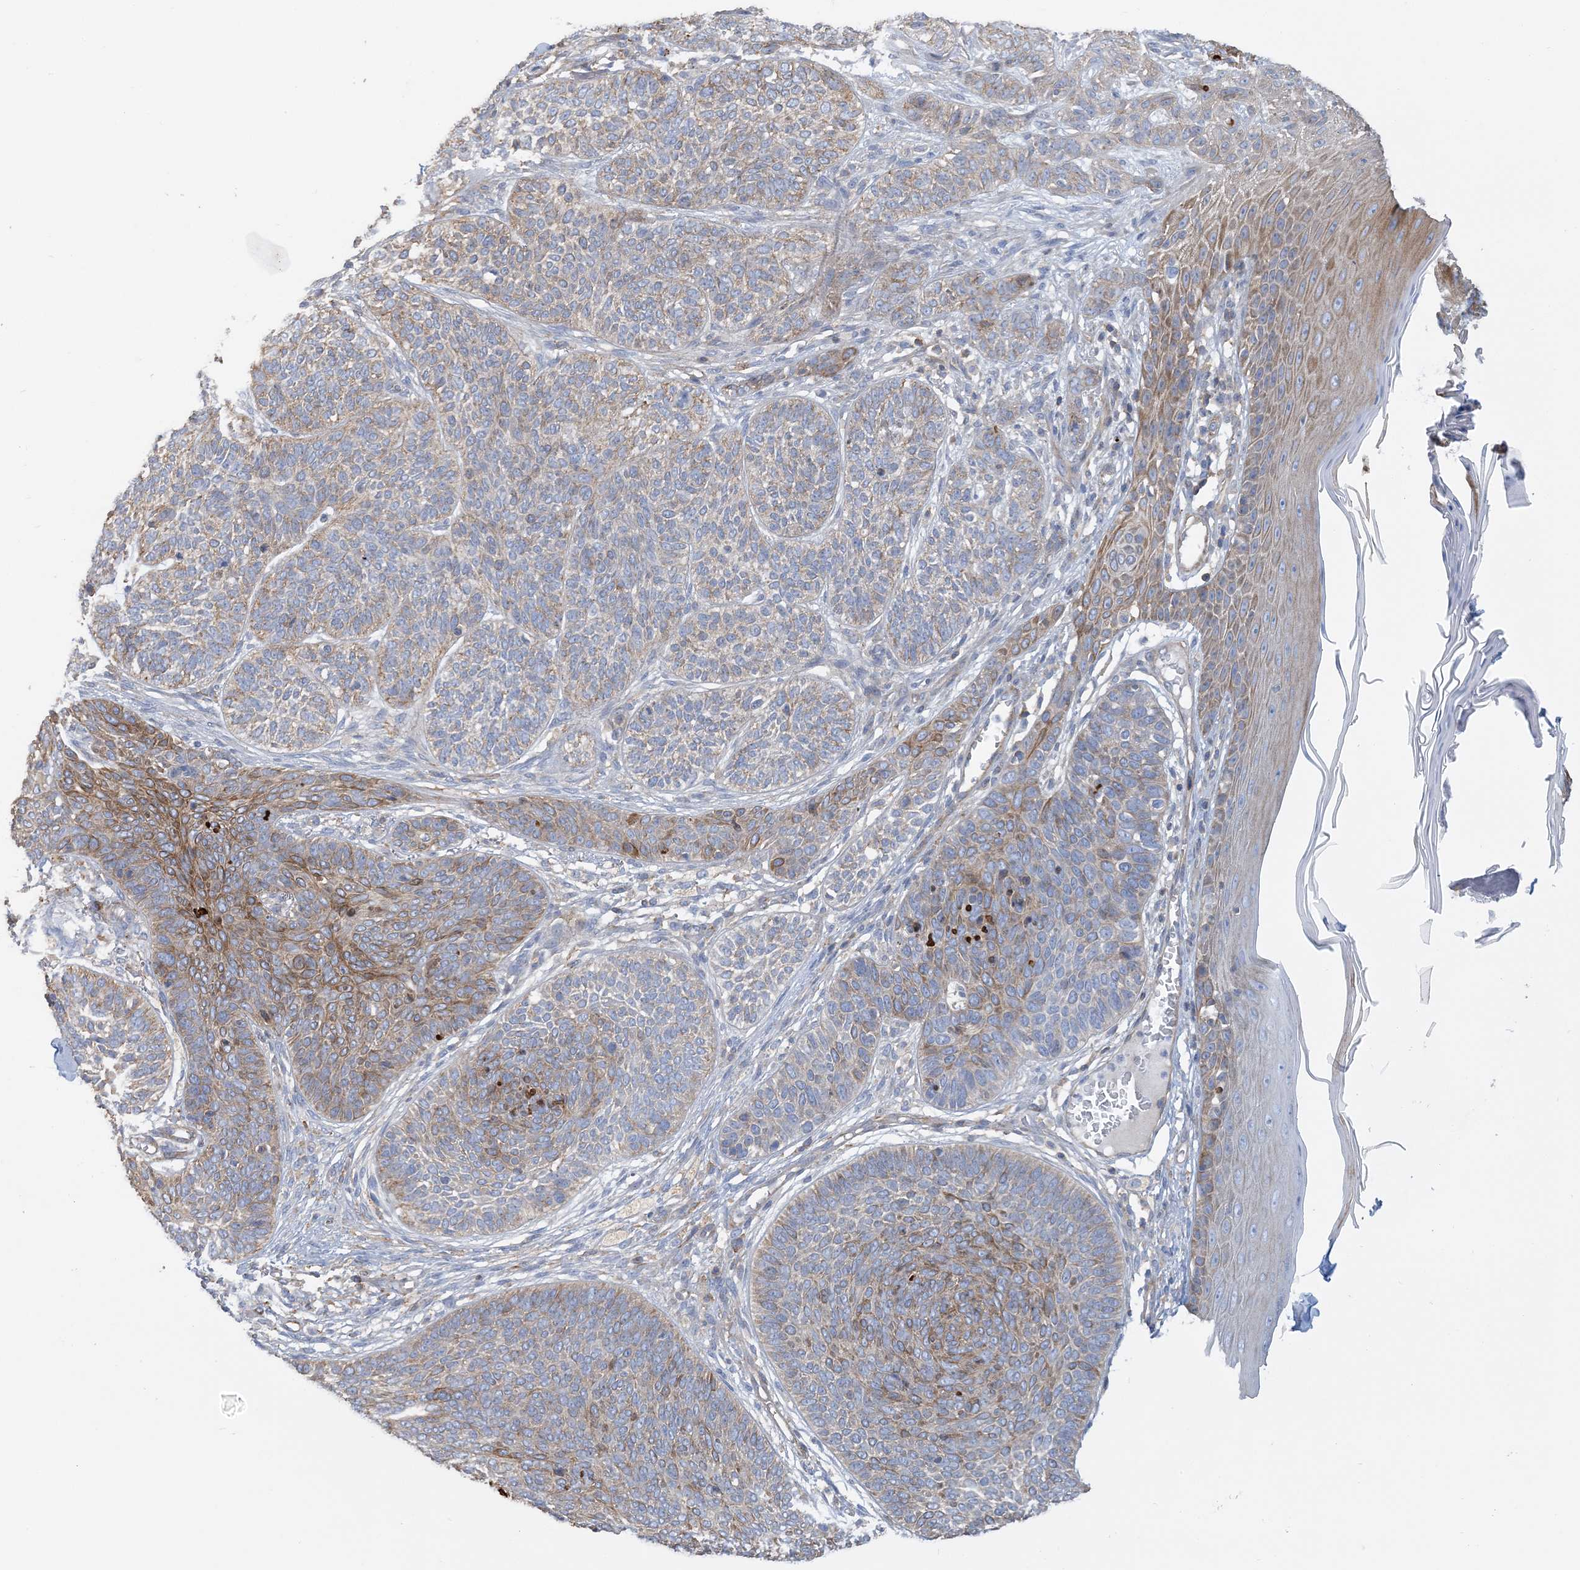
{"staining": {"intensity": "moderate", "quantity": "25%-75%", "location": "cytoplasmic/membranous"}, "tissue": "skin cancer", "cell_type": "Tumor cells", "image_type": "cancer", "snomed": [{"axis": "morphology", "description": "Basal cell carcinoma"}, {"axis": "topography", "description": "Skin"}], "caption": "Skin cancer stained for a protein reveals moderate cytoplasmic/membranous positivity in tumor cells. The protein is stained brown, and the nuclei are stained in blue (DAB IHC with brightfield microscopy, high magnification).", "gene": "CALHM5", "patient": {"sex": "male", "age": 85}}